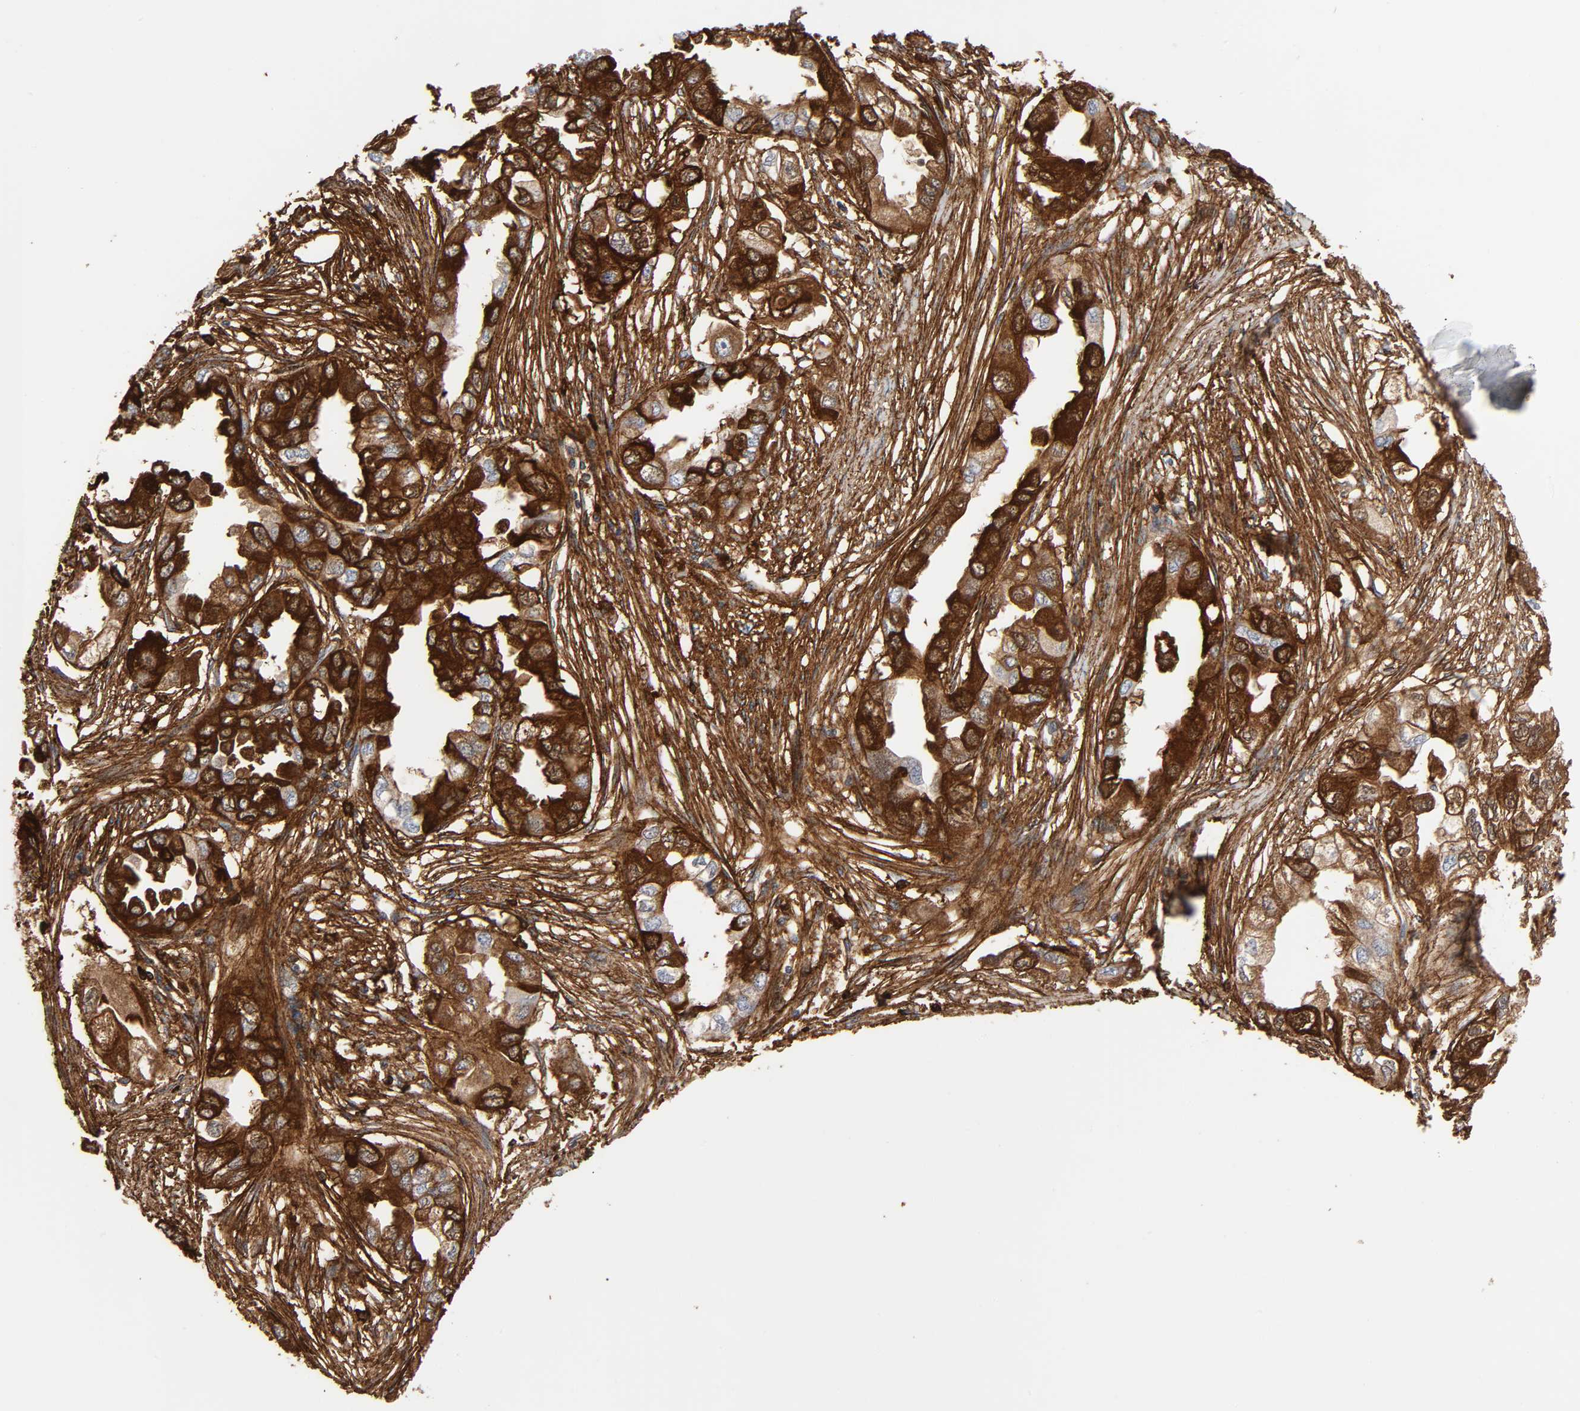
{"staining": {"intensity": "strong", "quantity": ">75%", "location": "cytoplasmic/membranous"}, "tissue": "endometrial cancer", "cell_type": "Tumor cells", "image_type": "cancer", "snomed": [{"axis": "morphology", "description": "Adenocarcinoma, NOS"}, {"axis": "topography", "description": "Endometrium"}], "caption": "DAB (3,3'-diaminobenzidine) immunohistochemical staining of human endometrial cancer exhibits strong cytoplasmic/membranous protein expression in approximately >75% of tumor cells. (DAB = brown stain, brightfield microscopy at high magnification).", "gene": "FBLN1", "patient": {"sex": "female", "age": 67}}